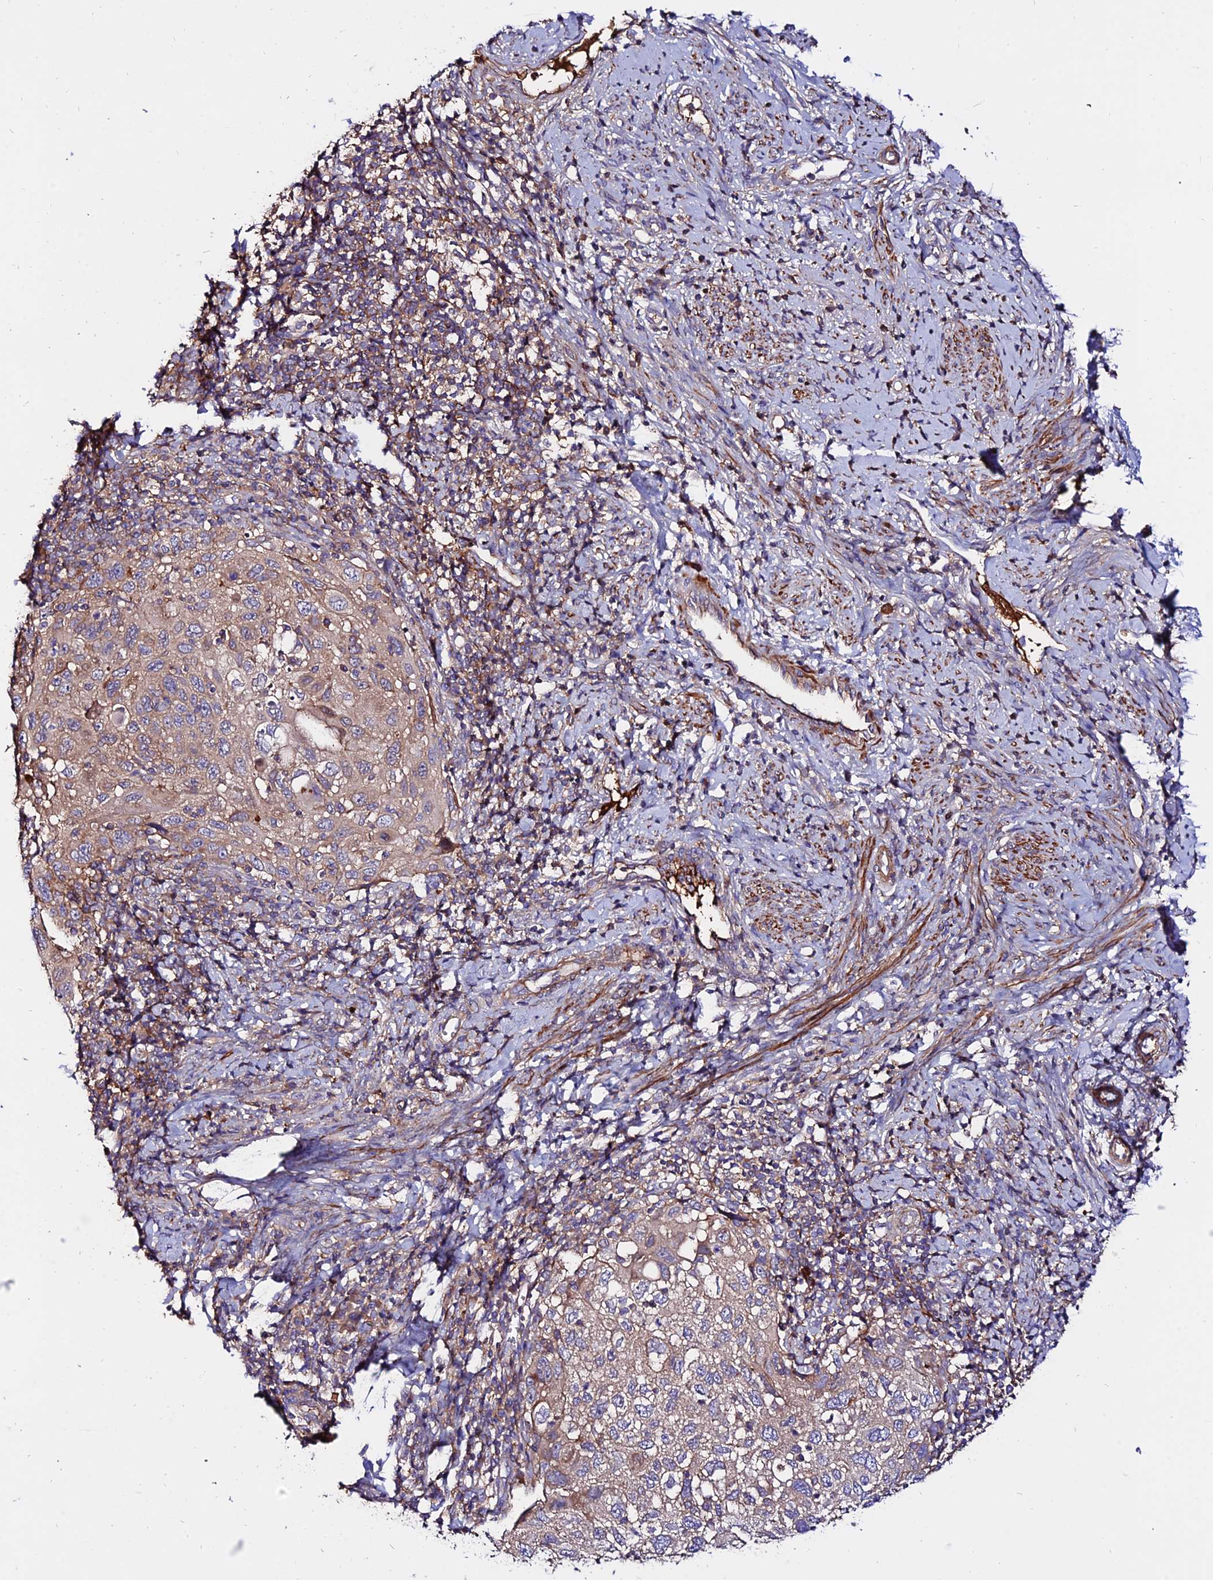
{"staining": {"intensity": "weak", "quantity": "25%-75%", "location": "cytoplasmic/membranous"}, "tissue": "cervical cancer", "cell_type": "Tumor cells", "image_type": "cancer", "snomed": [{"axis": "morphology", "description": "Squamous cell carcinoma, NOS"}, {"axis": "topography", "description": "Cervix"}], "caption": "A brown stain labels weak cytoplasmic/membranous staining of a protein in cervical squamous cell carcinoma tumor cells.", "gene": "PYM1", "patient": {"sex": "female", "age": 70}}